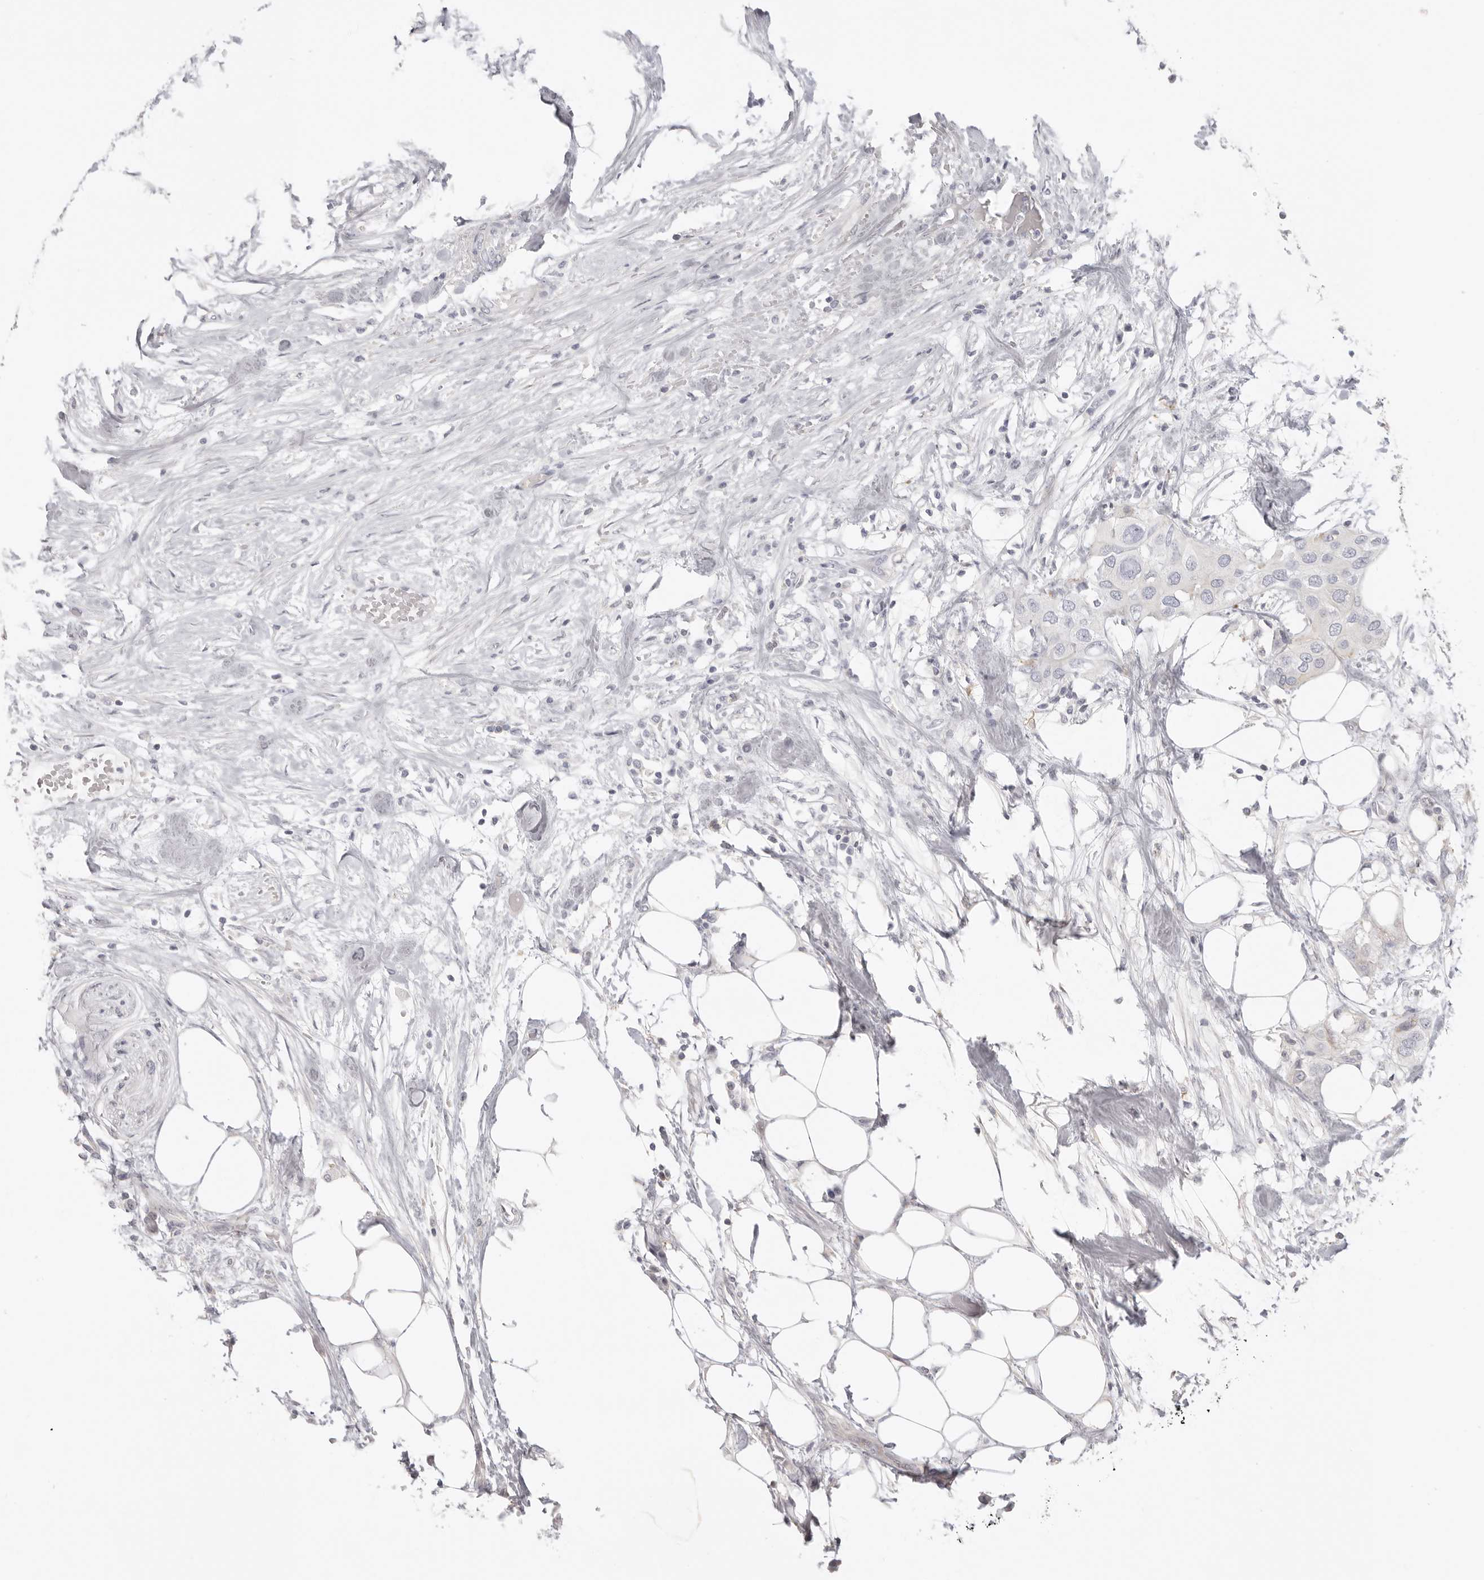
{"staining": {"intensity": "weak", "quantity": "<25%", "location": "cytoplasmic/membranous"}, "tissue": "urothelial cancer", "cell_type": "Tumor cells", "image_type": "cancer", "snomed": [{"axis": "morphology", "description": "Urothelial carcinoma, High grade"}, {"axis": "topography", "description": "Urinary bladder"}], "caption": "Tumor cells are negative for brown protein staining in urothelial carcinoma (high-grade).", "gene": "RXFP1", "patient": {"sex": "male", "age": 64}}